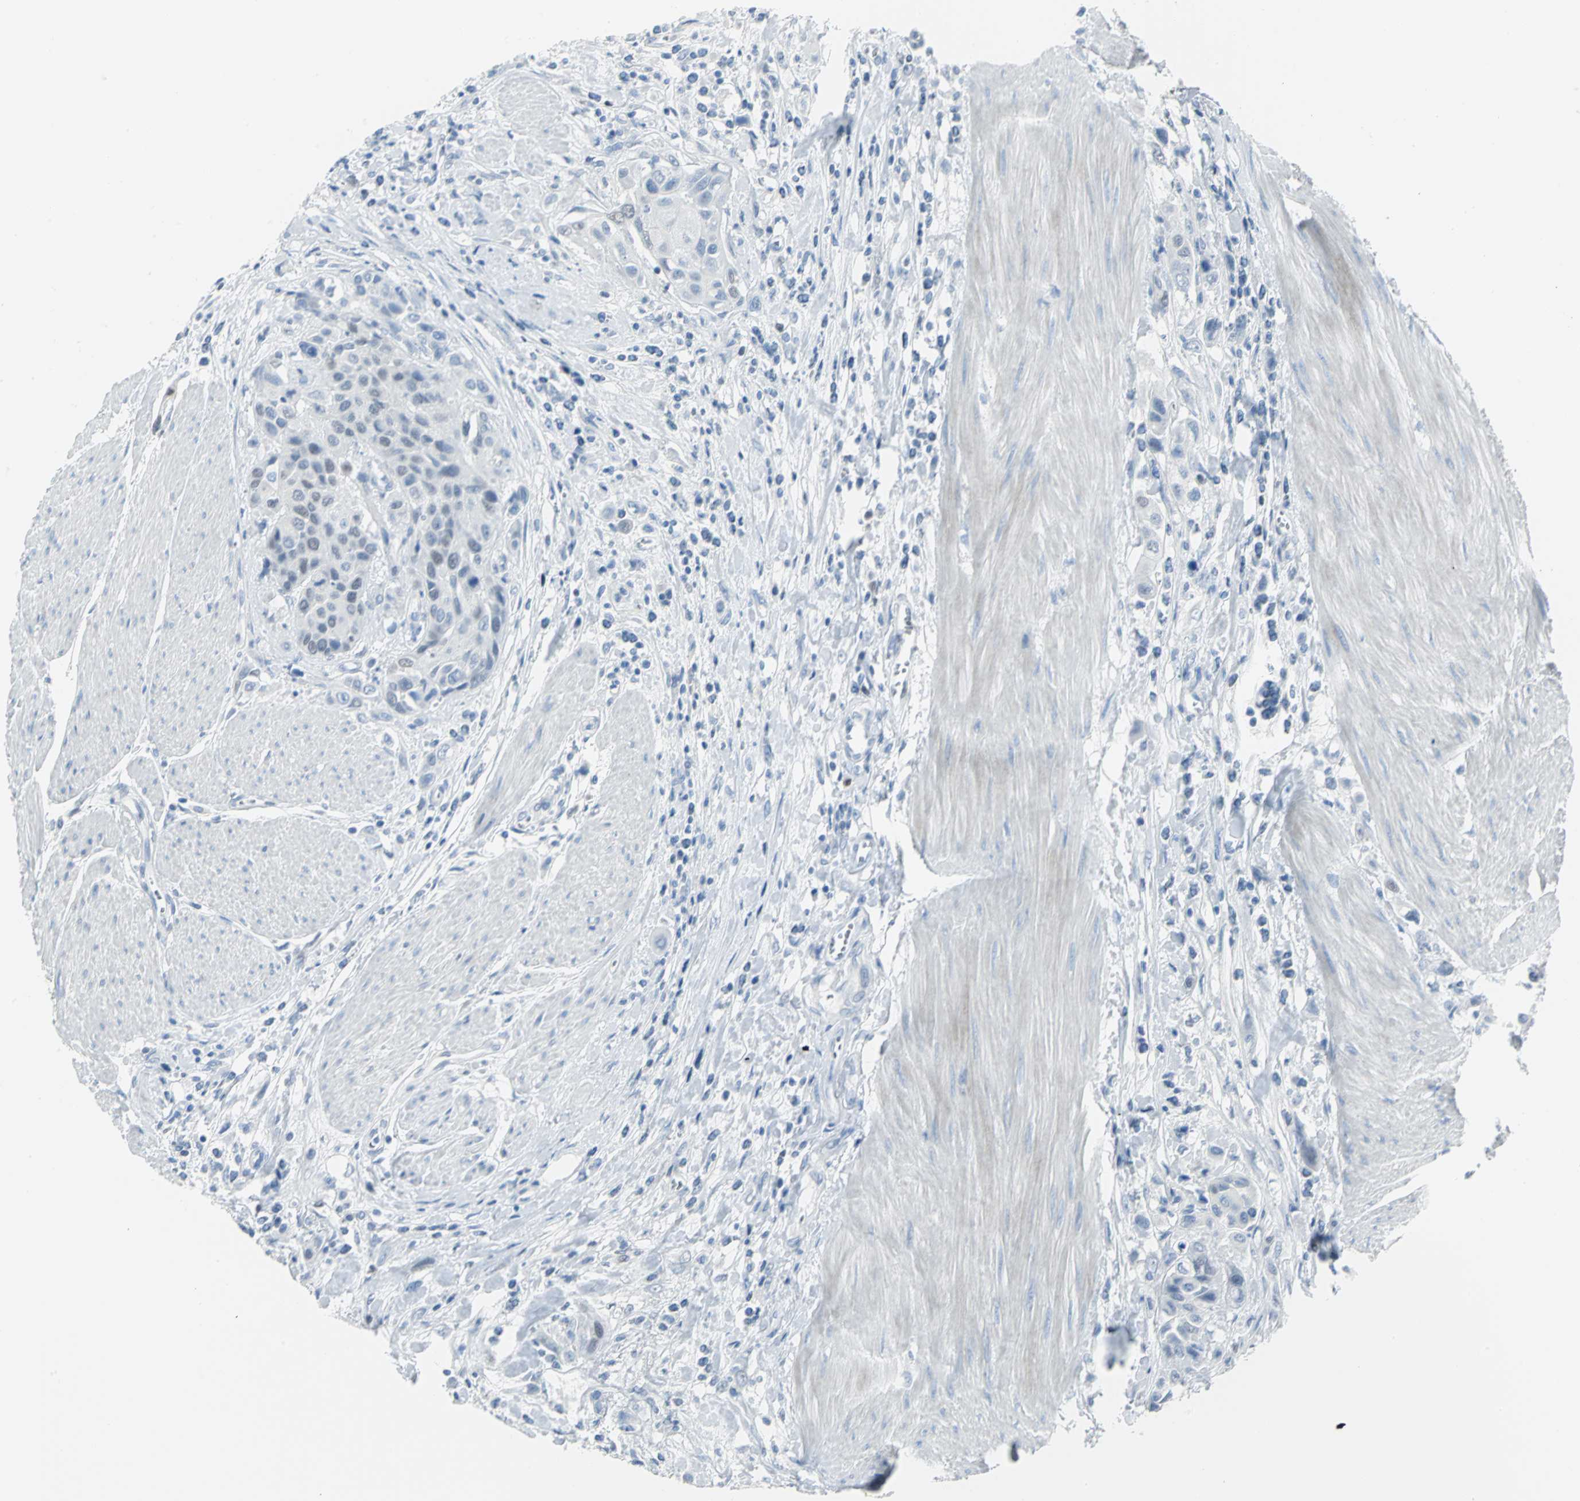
{"staining": {"intensity": "negative", "quantity": "none", "location": "none"}, "tissue": "urothelial cancer", "cell_type": "Tumor cells", "image_type": "cancer", "snomed": [{"axis": "morphology", "description": "Urothelial carcinoma, High grade"}, {"axis": "topography", "description": "Urinary bladder"}], "caption": "Histopathology image shows no significant protein staining in tumor cells of high-grade urothelial carcinoma. (Brightfield microscopy of DAB (3,3'-diaminobenzidine) IHC at high magnification).", "gene": "MCM3", "patient": {"sex": "male", "age": 50}}